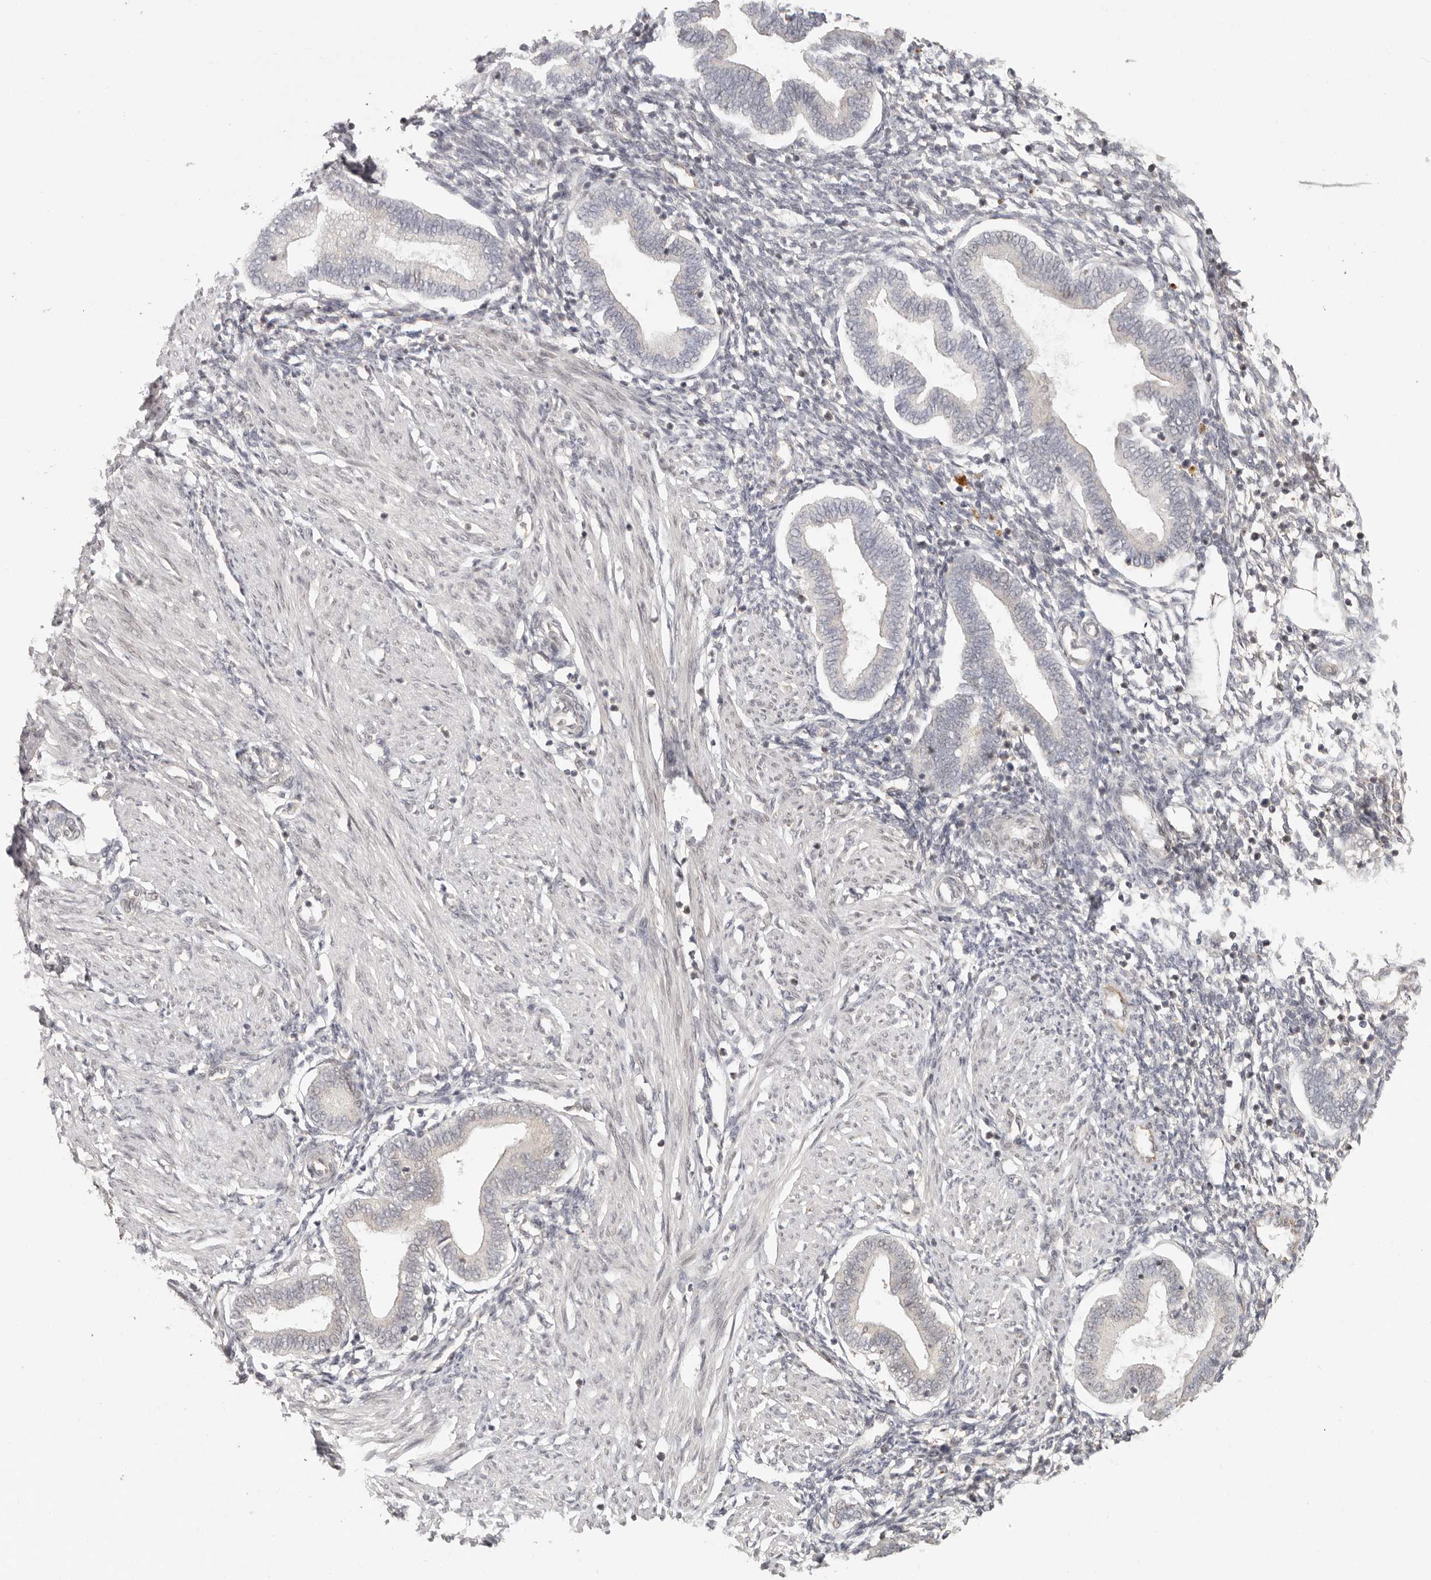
{"staining": {"intensity": "weak", "quantity": "25%-75%", "location": "nuclear"}, "tissue": "endometrium", "cell_type": "Cells in endometrial stroma", "image_type": "normal", "snomed": [{"axis": "morphology", "description": "Normal tissue, NOS"}, {"axis": "topography", "description": "Endometrium"}], "caption": "DAB (3,3'-diaminobenzidine) immunohistochemical staining of unremarkable endometrium exhibits weak nuclear protein positivity in approximately 25%-75% of cells in endometrial stroma.", "gene": "LRRC75A", "patient": {"sex": "female", "age": 53}}